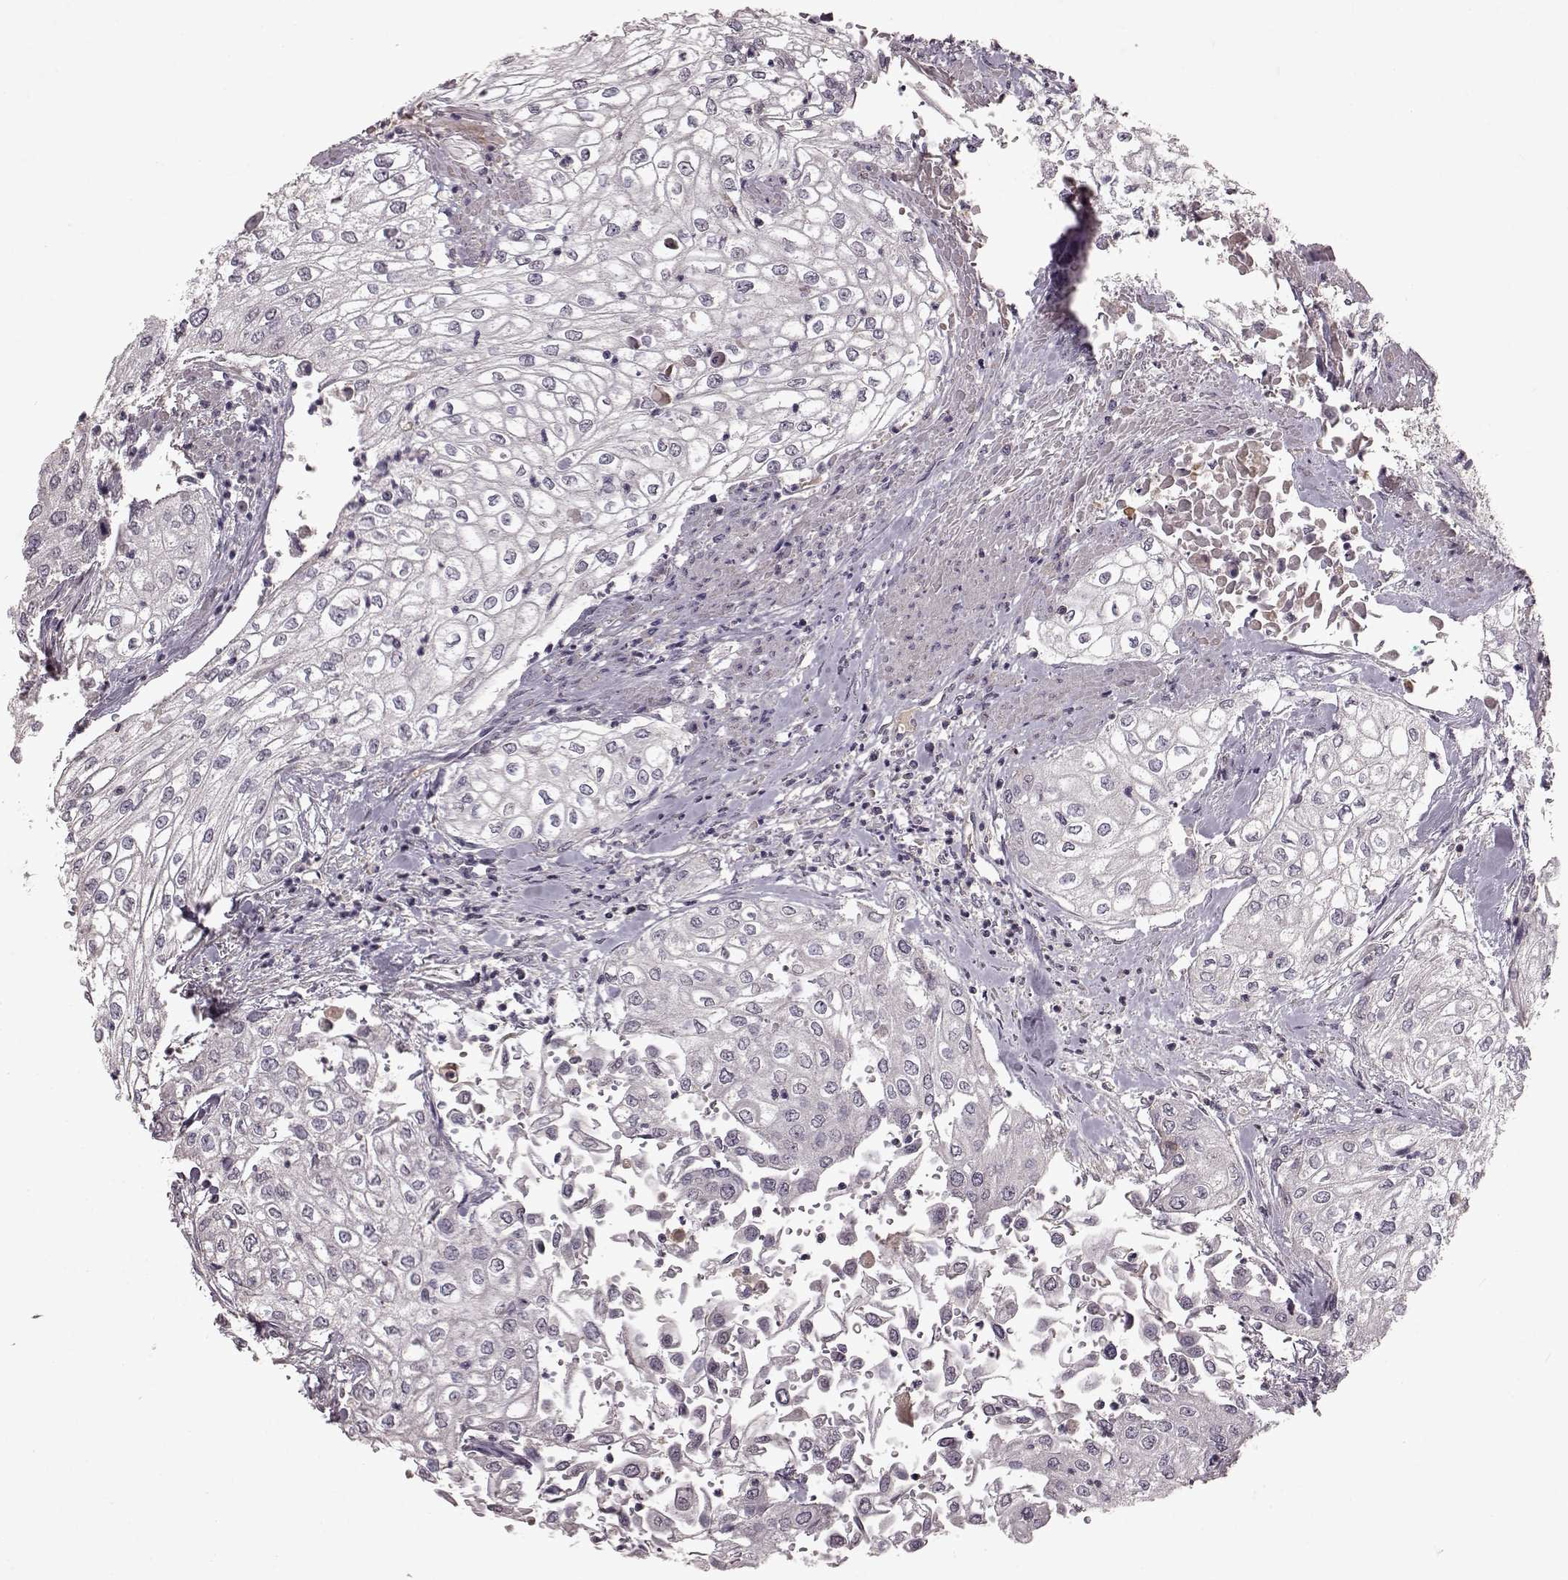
{"staining": {"intensity": "negative", "quantity": "none", "location": "none"}, "tissue": "urothelial cancer", "cell_type": "Tumor cells", "image_type": "cancer", "snomed": [{"axis": "morphology", "description": "Urothelial carcinoma, High grade"}, {"axis": "topography", "description": "Urinary bladder"}], "caption": "The immunohistochemistry (IHC) photomicrograph has no significant expression in tumor cells of high-grade urothelial carcinoma tissue.", "gene": "FRRS1L", "patient": {"sex": "male", "age": 62}}